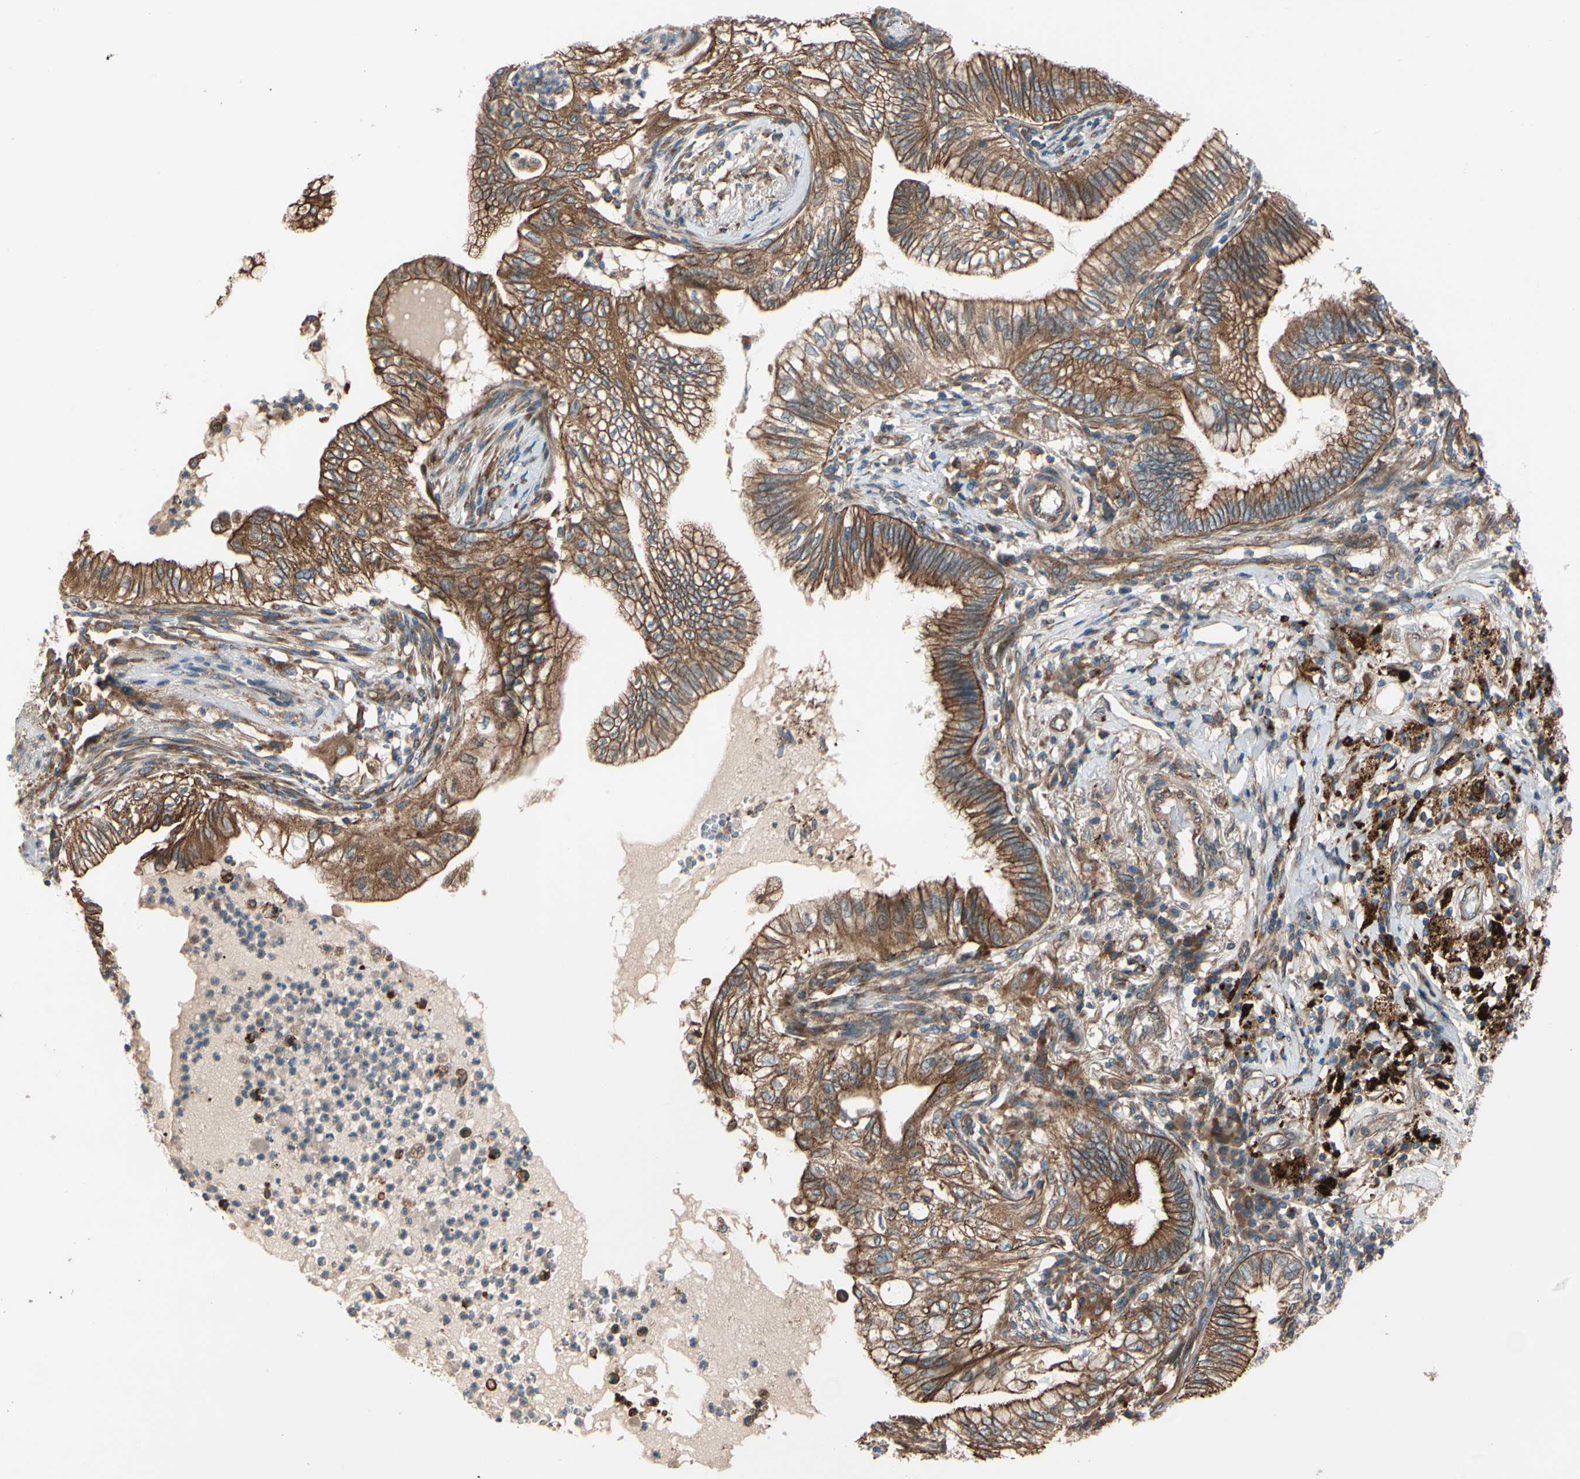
{"staining": {"intensity": "strong", "quantity": ">75%", "location": "cytoplasmic/membranous"}, "tissue": "lung cancer", "cell_type": "Tumor cells", "image_type": "cancer", "snomed": [{"axis": "morphology", "description": "Normal tissue, NOS"}, {"axis": "morphology", "description": "Adenocarcinoma, NOS"}, {"axis": "topography", "description": "Bronchus"}, {"axis": "topography", "description": "Lung"}], "caption": "Lung cancer stained with IHC shows strong cytoplasmic/membranous positivity in about >75% of tumor cells. (brown staining indicates protein expression, while blue staining denotes nuclei).", "gene": "PHYH", "patient": {"sex": "female", "age": 70}}